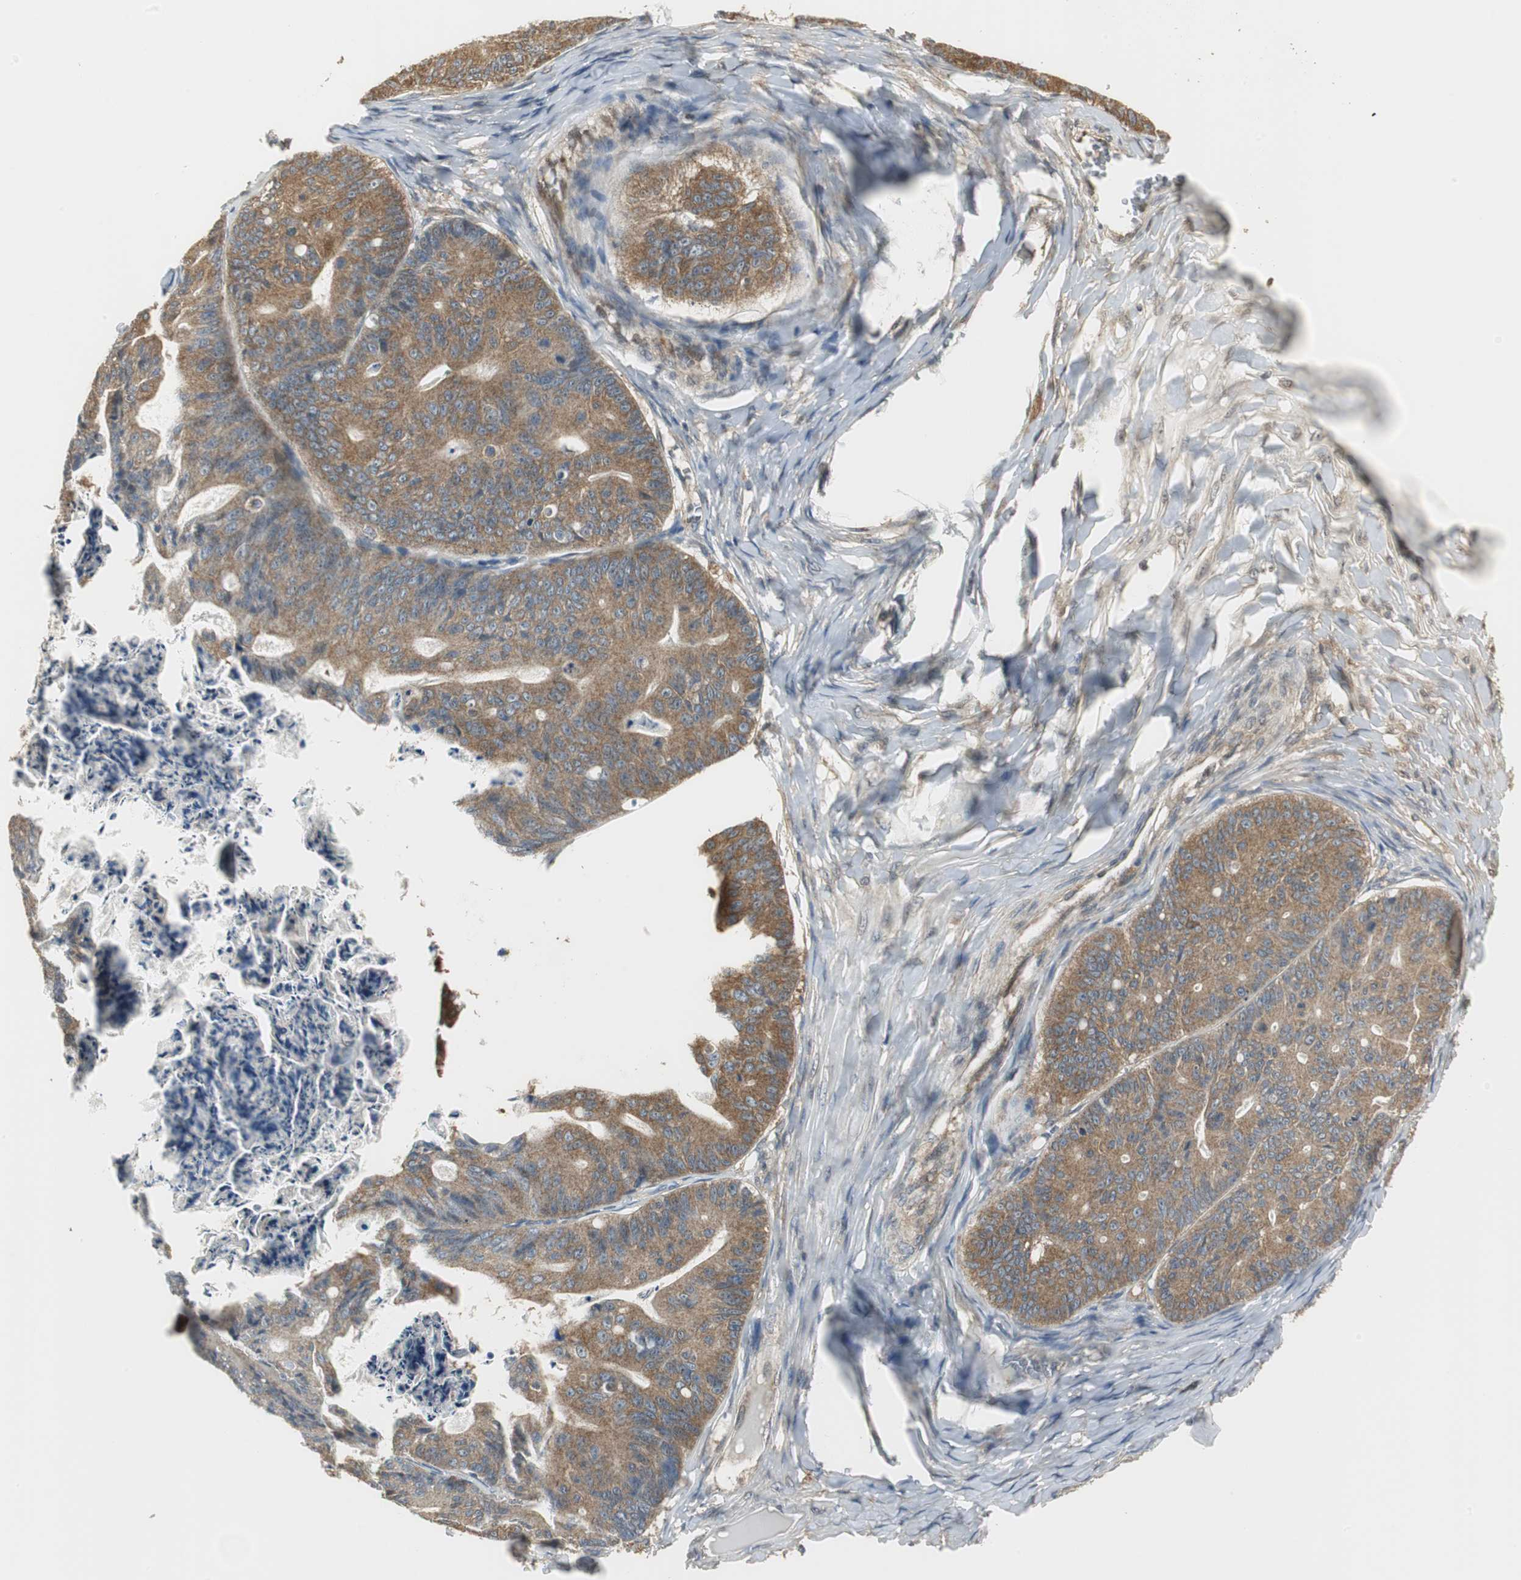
{"staining": {"intensity": "moderate", "quantity": ">75%", "location": "cytoplasmic/membranous"}, "tissue": "ovarian cancer", "cell_type": "Tumor cells", "image_type": "cancer", "snomed": [{"axis": "morphology", "description": "Cystadenocarcinoma, mucinous, NOS"}, {"axis": "topography", "description": "Ovary"}], "caption": "Mucinous cystadenocarcinoma (ovarian) stained with DAB IHC demonstrates medium levels of moderate cytoplasmic/membranous staining in approximately >75% of tumor cells.", "gene": "CCT5", "patient": {"sex": "female", "age": 36}}